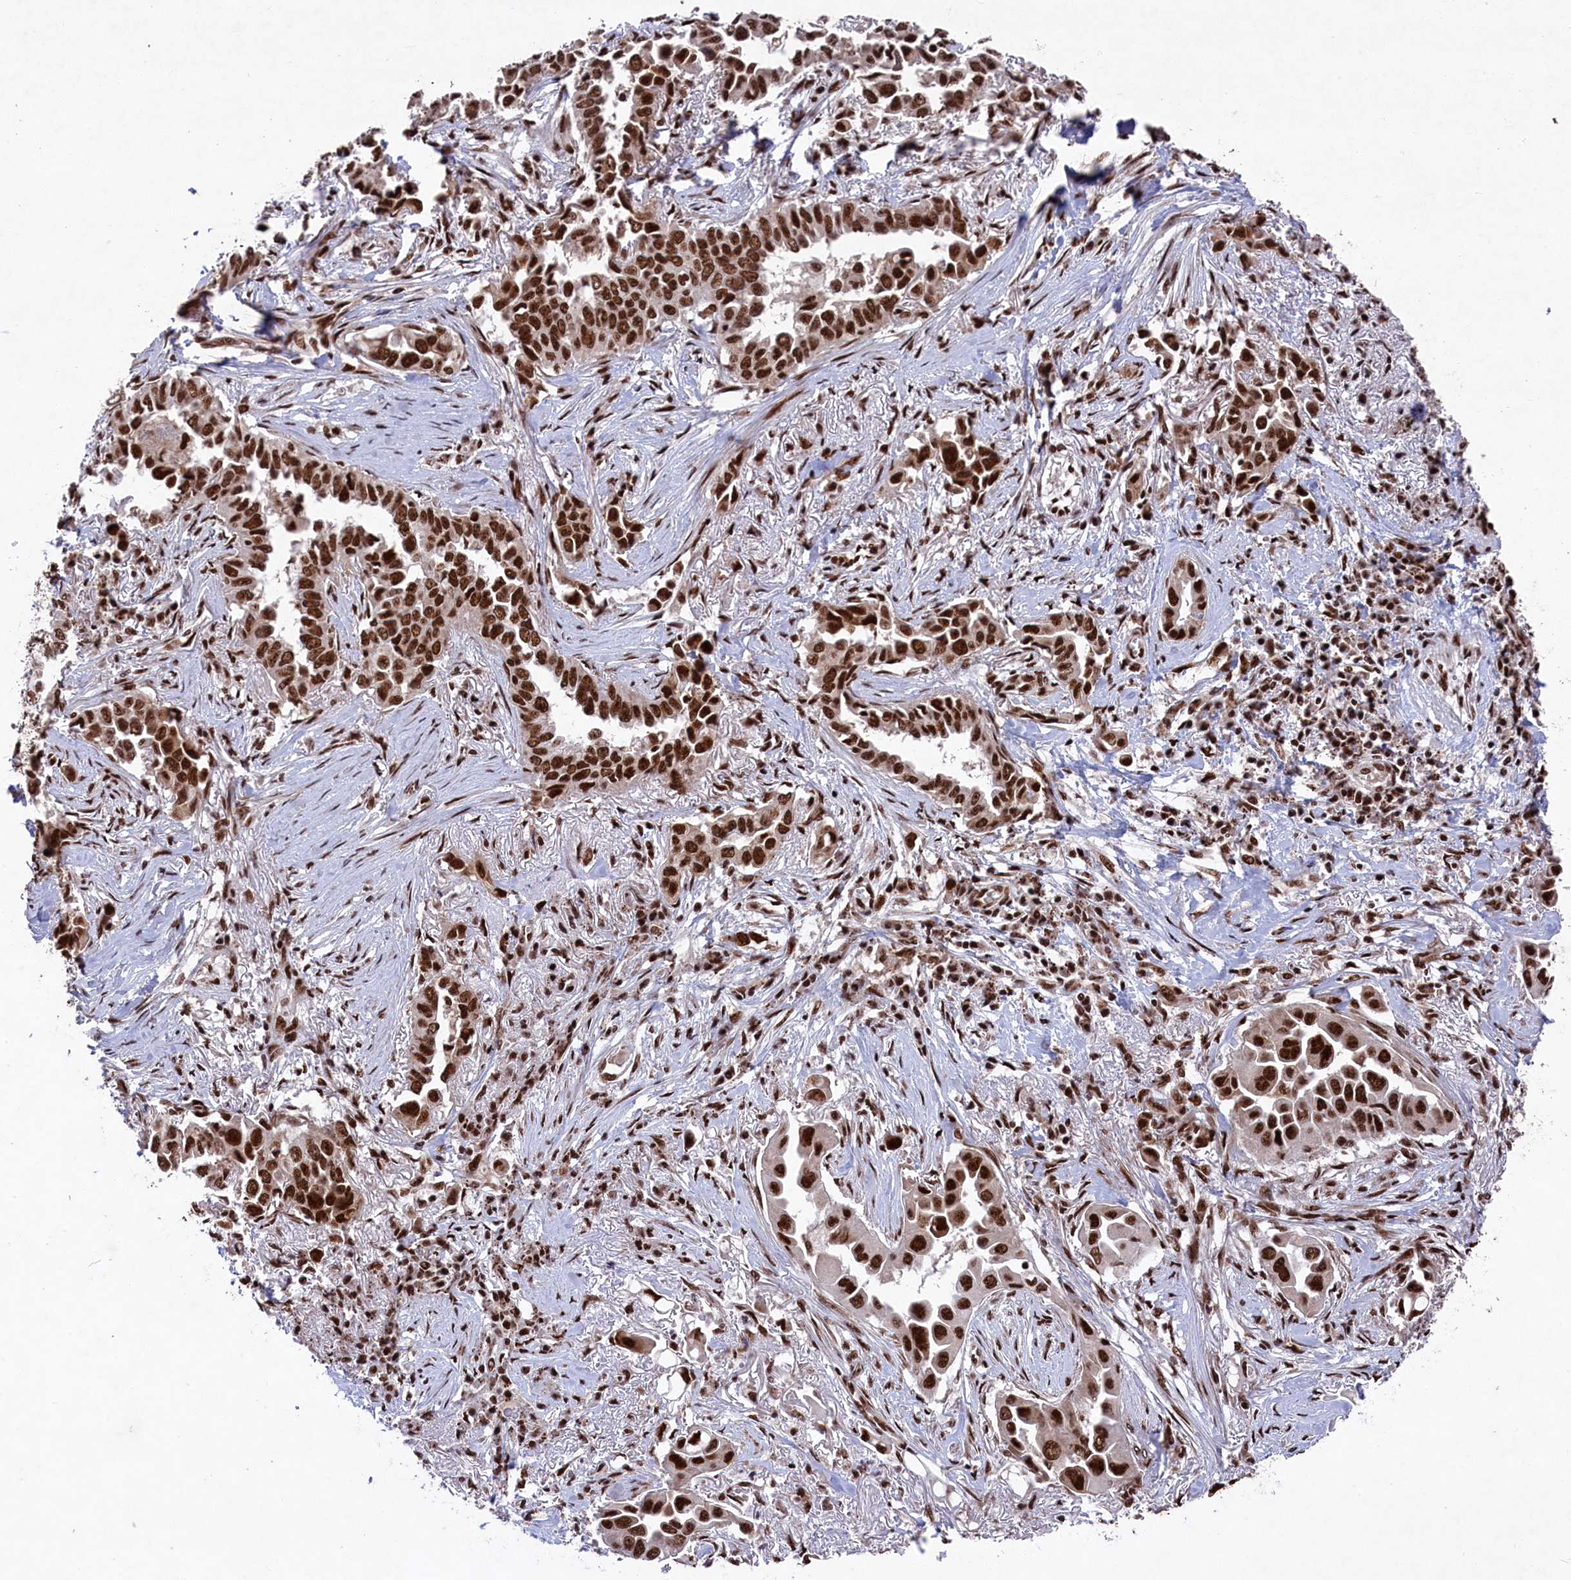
{"staining": {"intensity": "strong", "quantity": ">75%", "location": "nuclear"}, "tissue": "lung cancer", "cell_type": "Tumor cells", "image_type": "cancer", "snomed": [{"axis": "morphology", "description": "Adenocarcinoma, NOS"}, {"axis": "topography", "description": "Lung"}], "caption": "Protein expression analysis of human lung cancer reveals strong nuclear positivity in about >75% of tumor cells. Immunohistochemistry (ihc) stains the protein in brown and the nuclei are stained blue.", "gene": "PRPF31", "patient": {"sex": "female", "age": 76}}